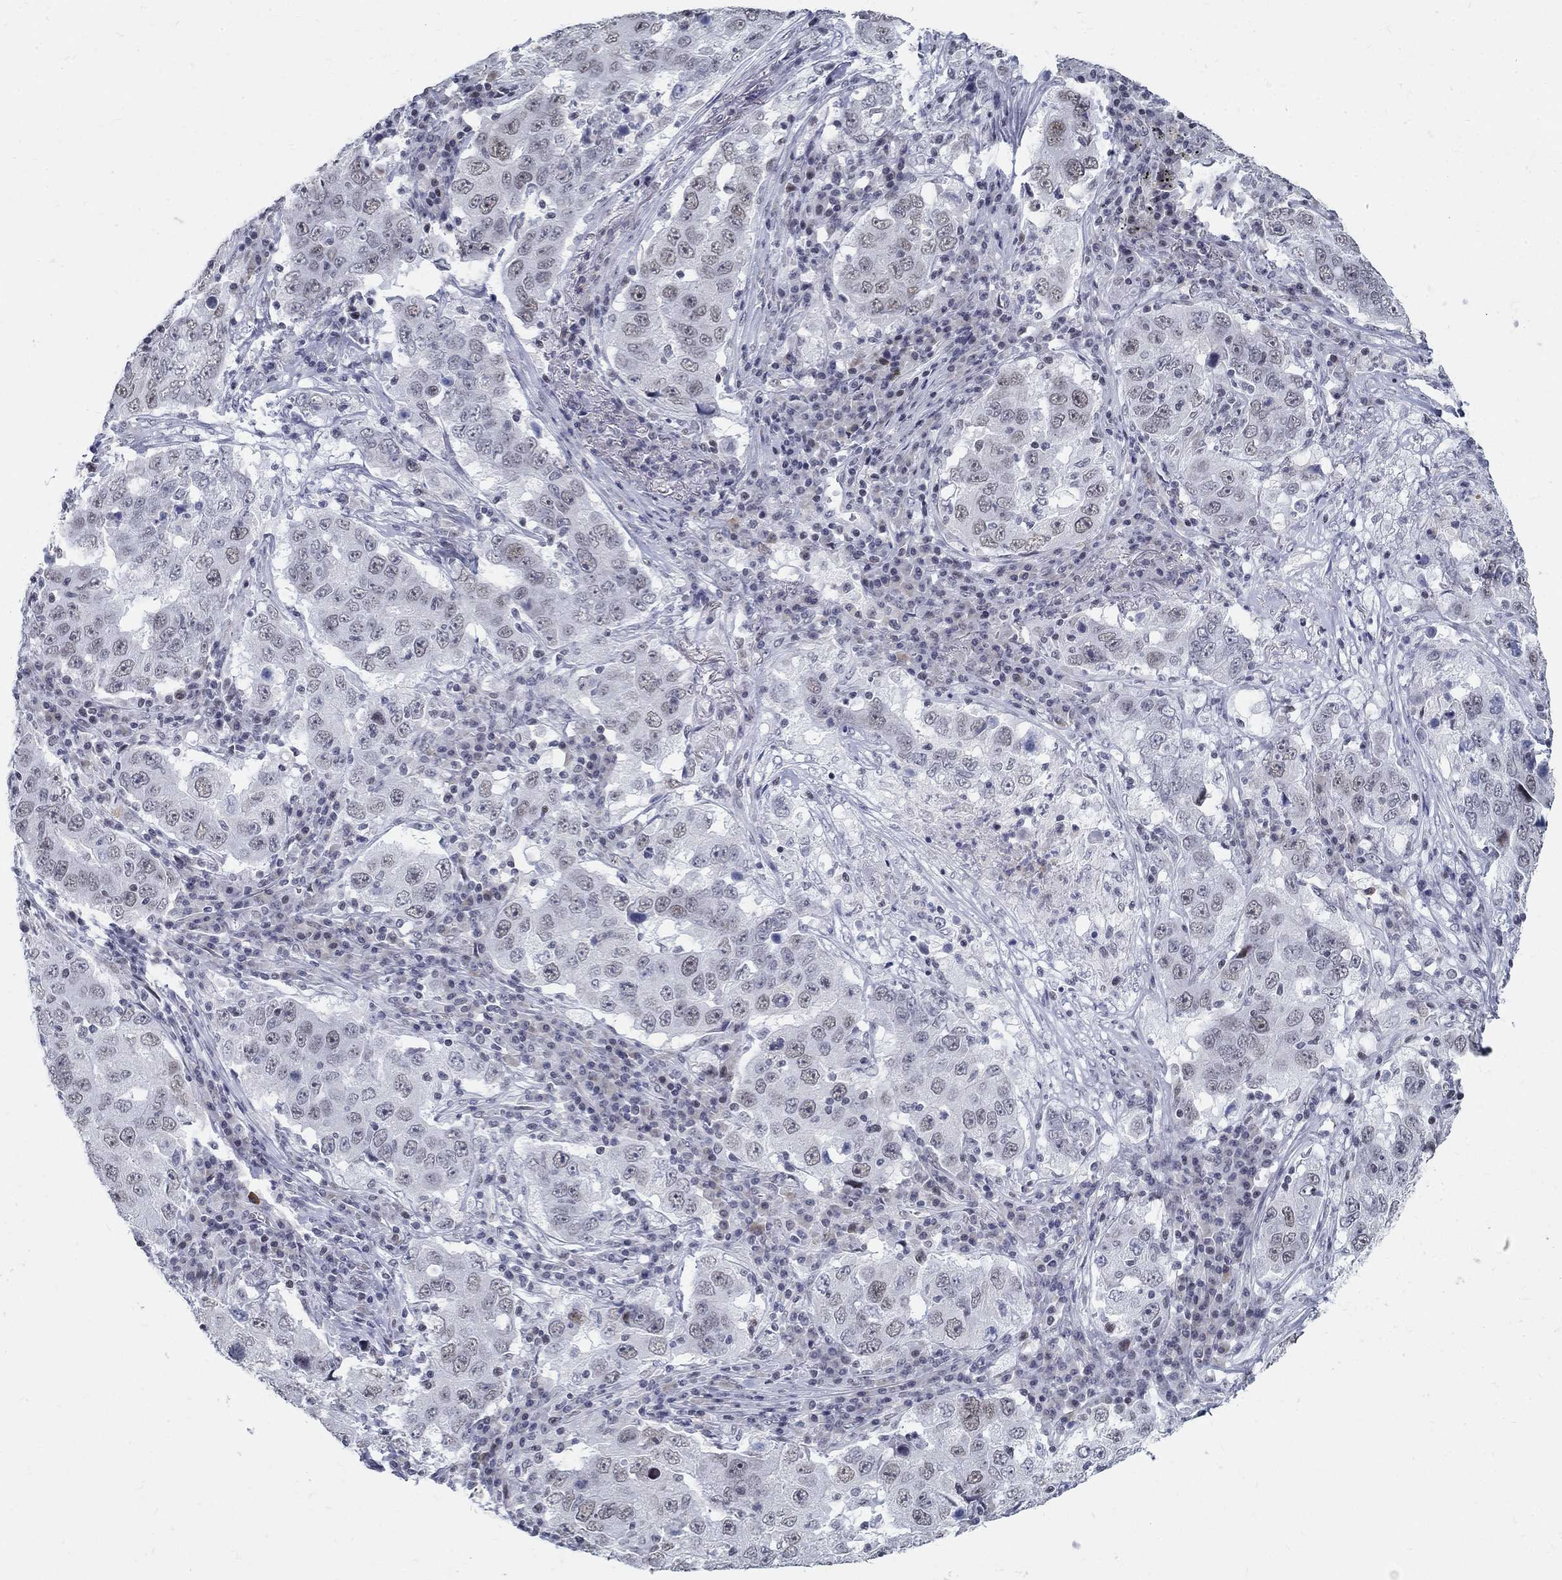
{"staining": {"intensity": "negative", "quantity": "none", "location": "none"}, "tissue": "lung cancer", "cell_type": "Tumor cells", "image_type": "cancer", "snomed": [{"axis": "morphology", "description": "Adenocarcinoma, NOS"}, {"axis": "topography", "description": "Lung"}], "caption": "A high-resolution image shows immunohistochemistry staining of adenocarcinoma (lung), which demonstrates no significant staining in tumor cells.", "gene": "BHLHE22", "patient": {"sex": "male", "age": 73}}